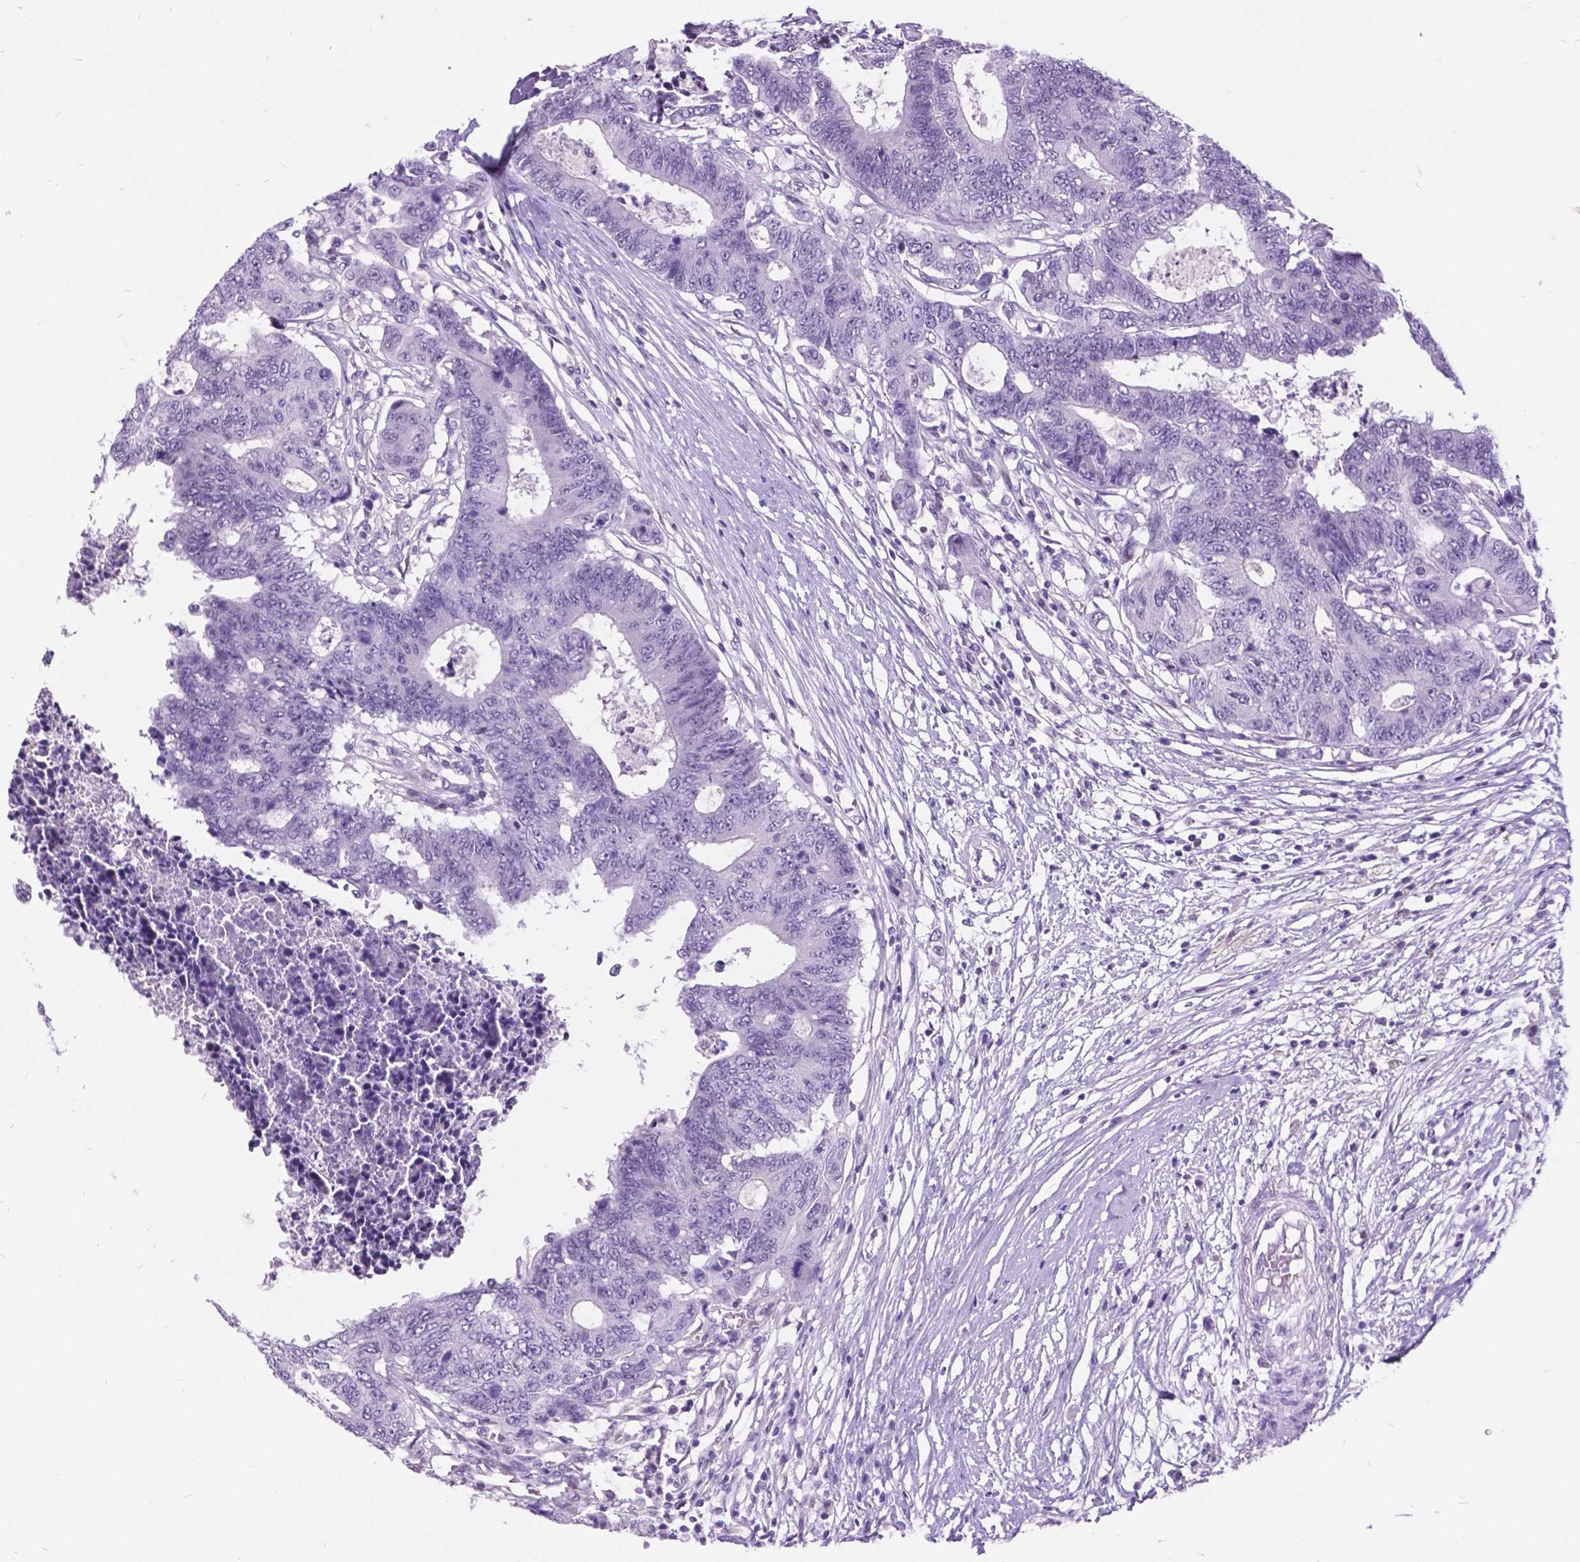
{"staining": {"intensity": "negative", "quantity": "none", "location": "none"}, "tissue": "colorectal cancer", "cell_type": "Tumor cells", "image_type": "cancer", "snomed": [{"axis": "morphology", "description": "Adenocarcinoma, NOS"}, {"axis": "topography", "description": "Colon"}], "caption": "Immunohistochemical staining of human colorectal cancer (adenocarcinoma) displays no significant positivity in tumor cells.", "gene": "DPF3", "patient": {"sex": "female", "age": 48}}